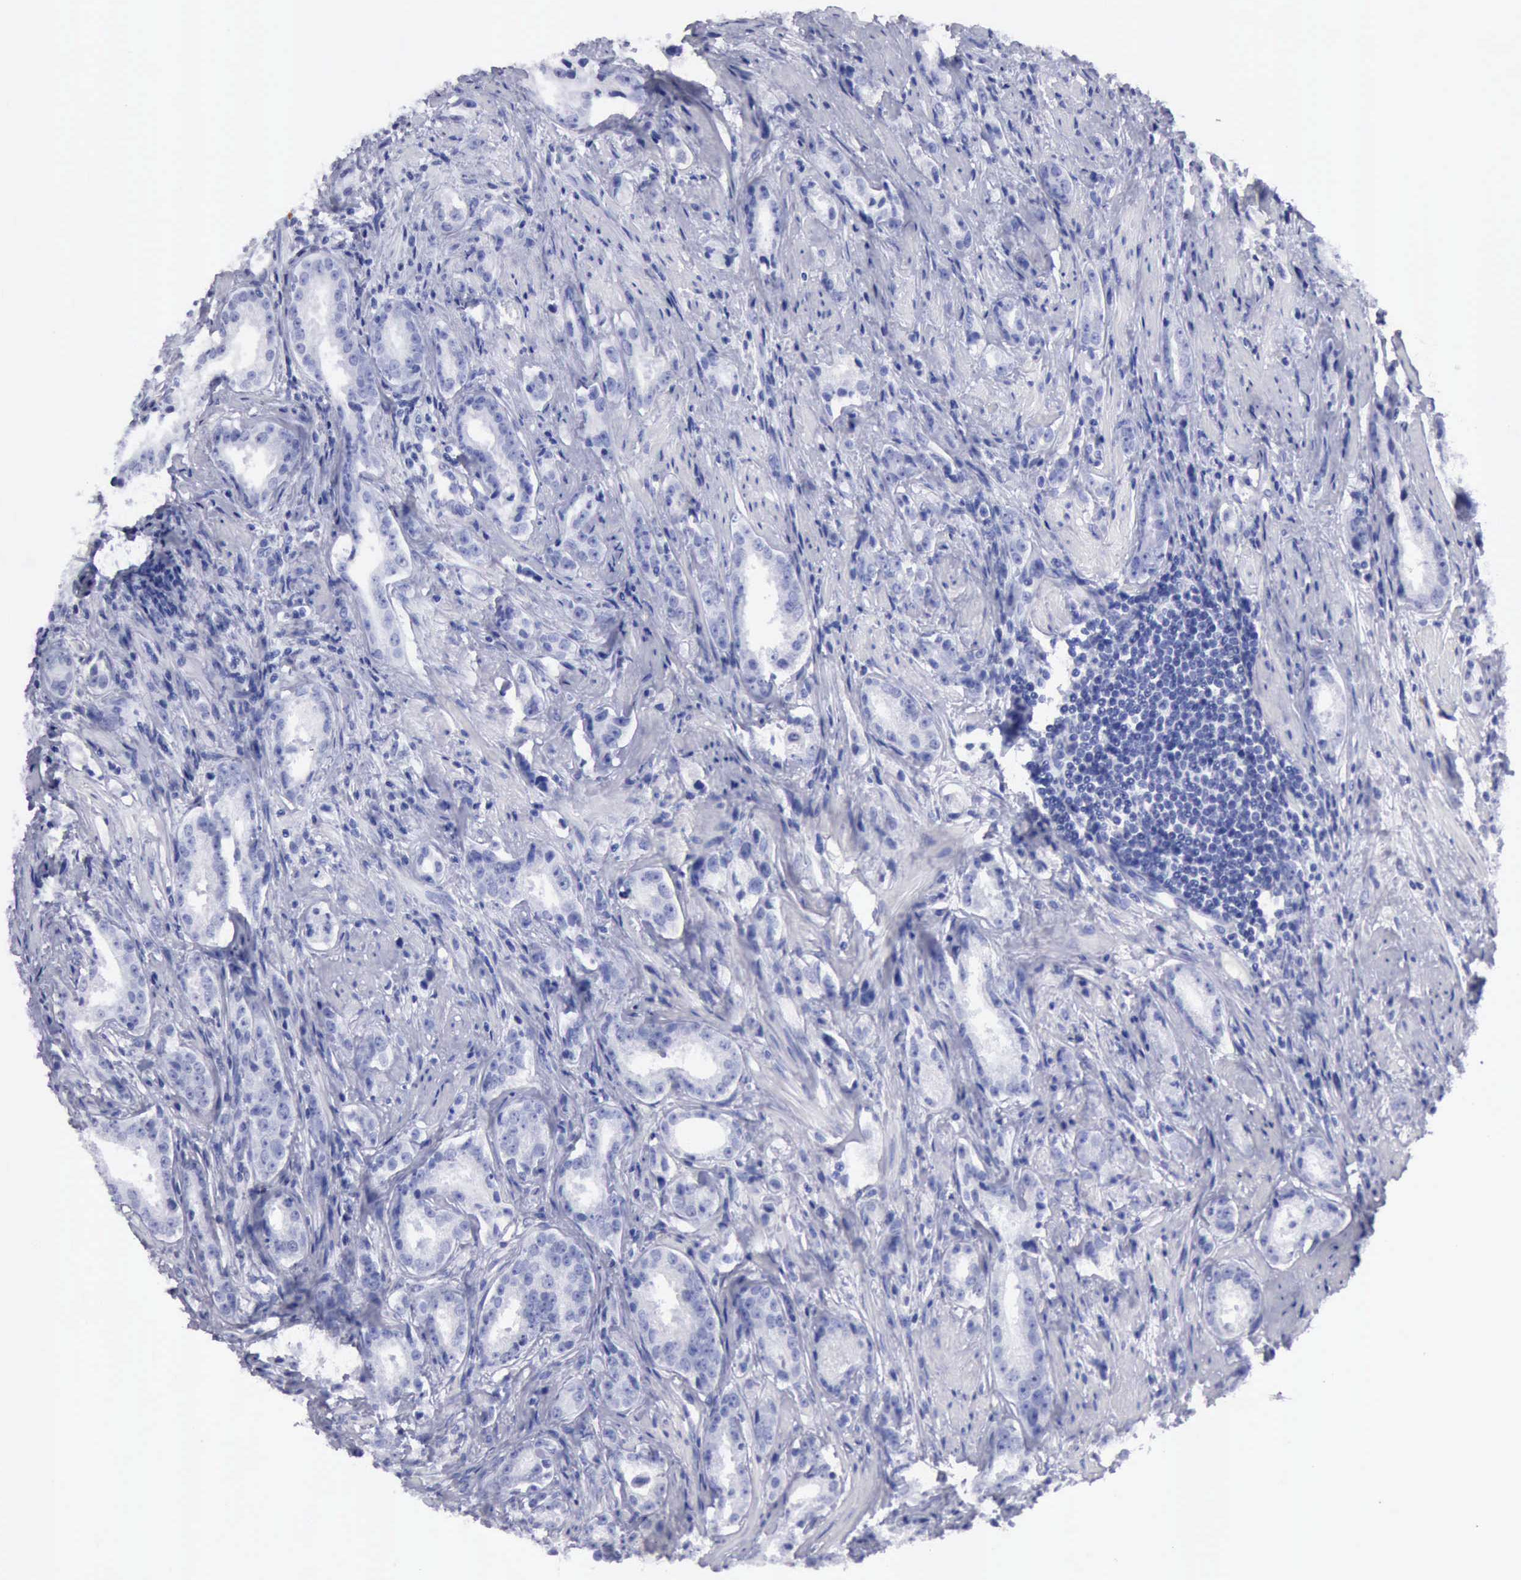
{"staining": {"intensity": "negative", "quantity": "none", "location": "none"}, "tissue": "prostate cancer", "cell_type": "Tumor cells", "image_type": "cancer", "snomed": [{"axis": "morphology", "description": "Adenocarcinoma, Medium grade"}, {"axis": "topography", "description": "Prostate"}], "caption": "This is an immunohistochemistry micrograph of medium-grade adenocarcinoma (prostate). There is no expression in tumor cells.", "gene": "CYP19A1", "patient": {"sex": "male", "age": 53}}